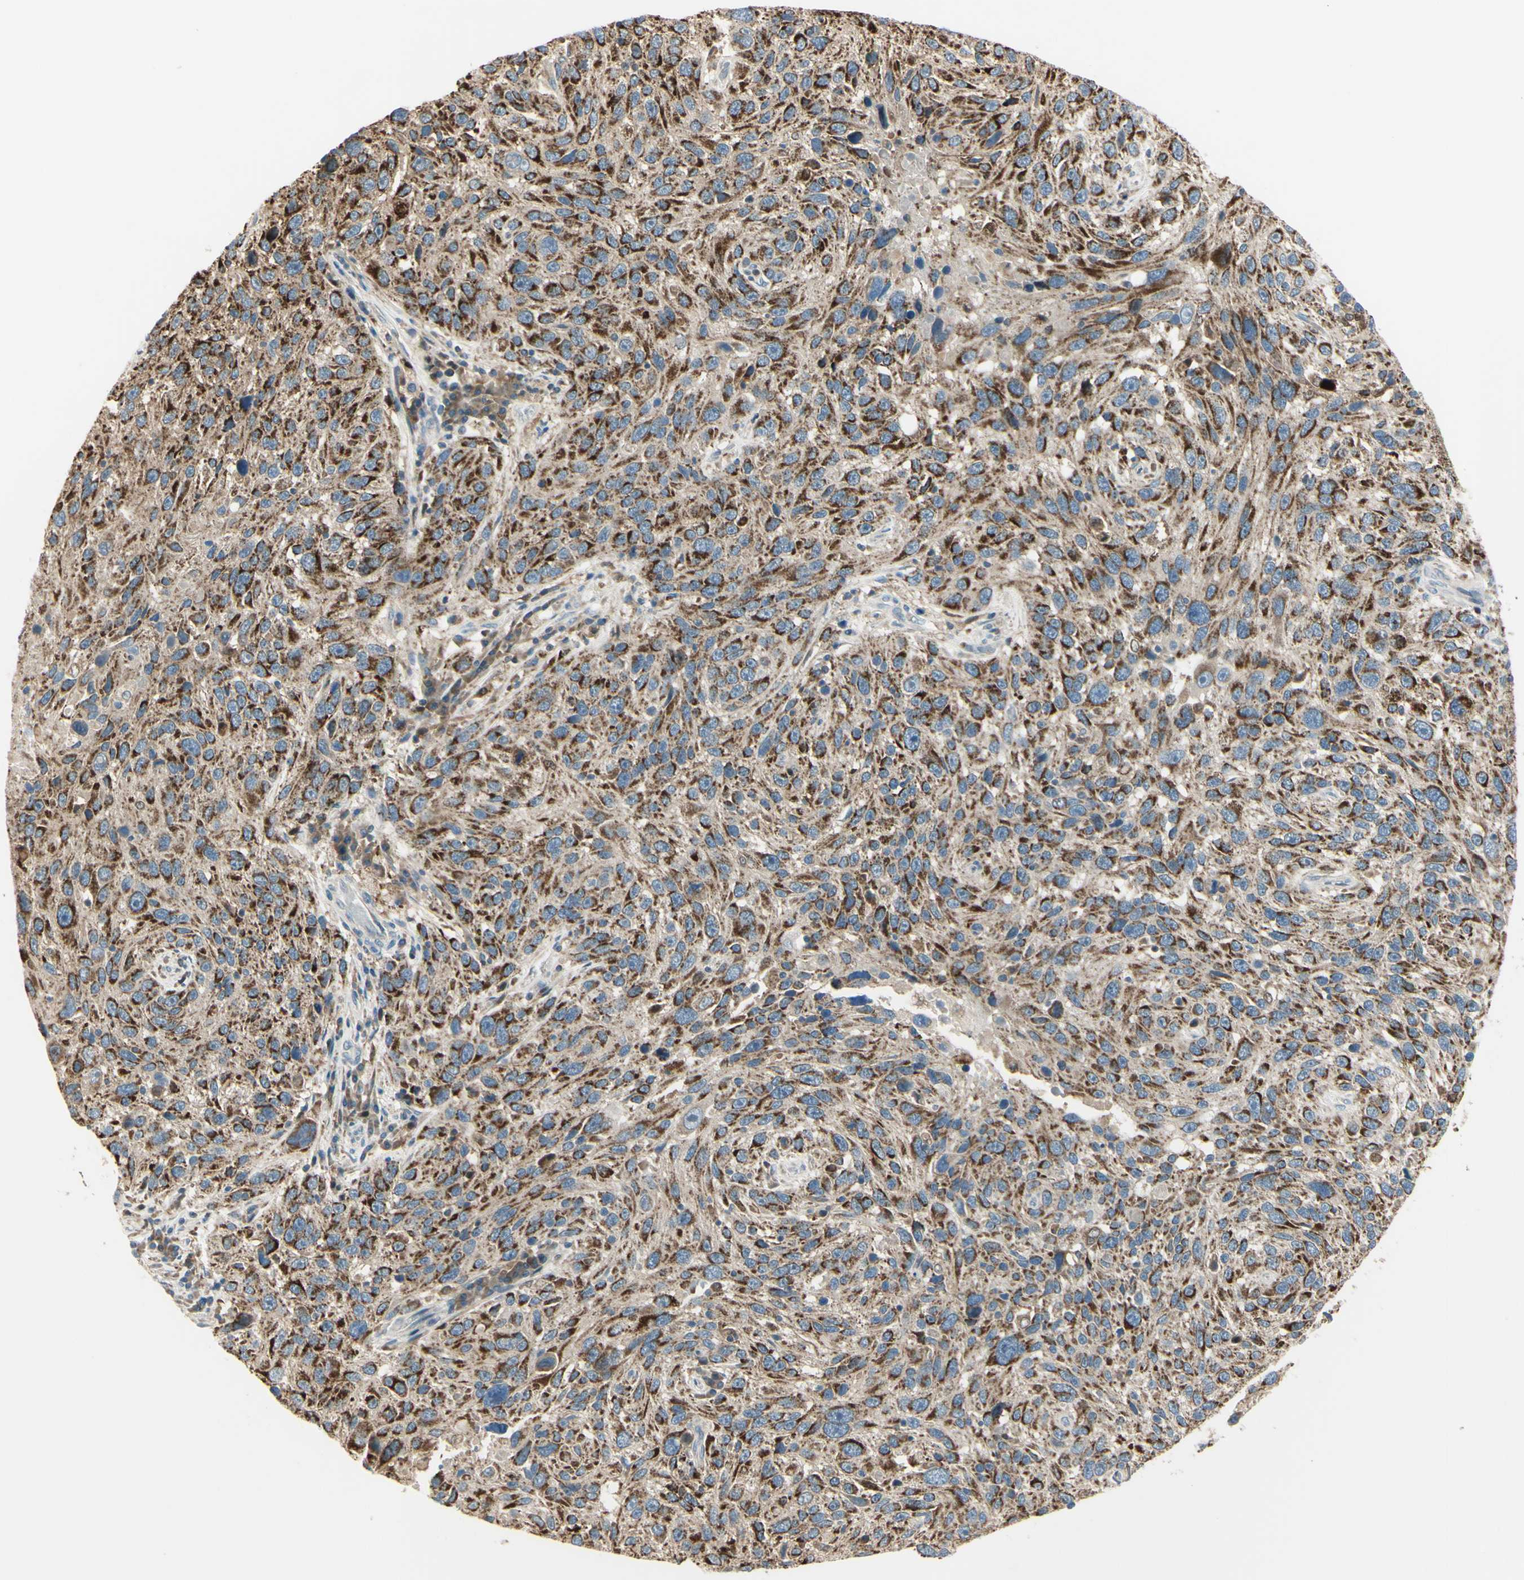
{"staining": {"intensity": "moderate", "quantity": ">75%", "location": "cytoplasmic/membranous"}, "tissue": "melanoma", "cell_type": "Tumor cells", "image_type": "cancer", "snomed": [{"axis": "morphology", "description": "Malignant melanoma, NOS"}, {"axis": "topography", "description": "Skin"}], "caption": "Immunohistochemistry (DAB (3,3'-diaminobenzidine)) staining of human malignant melanoma demonstrates moderate cytoplasmic/membranous protein positivity in approximately >75% of tumor cells. (DAB IHC, brown staining for protein, blue staining for nuclei).", "gene": "CYRIB", "patient": {"sex": "male", "age": 53}}